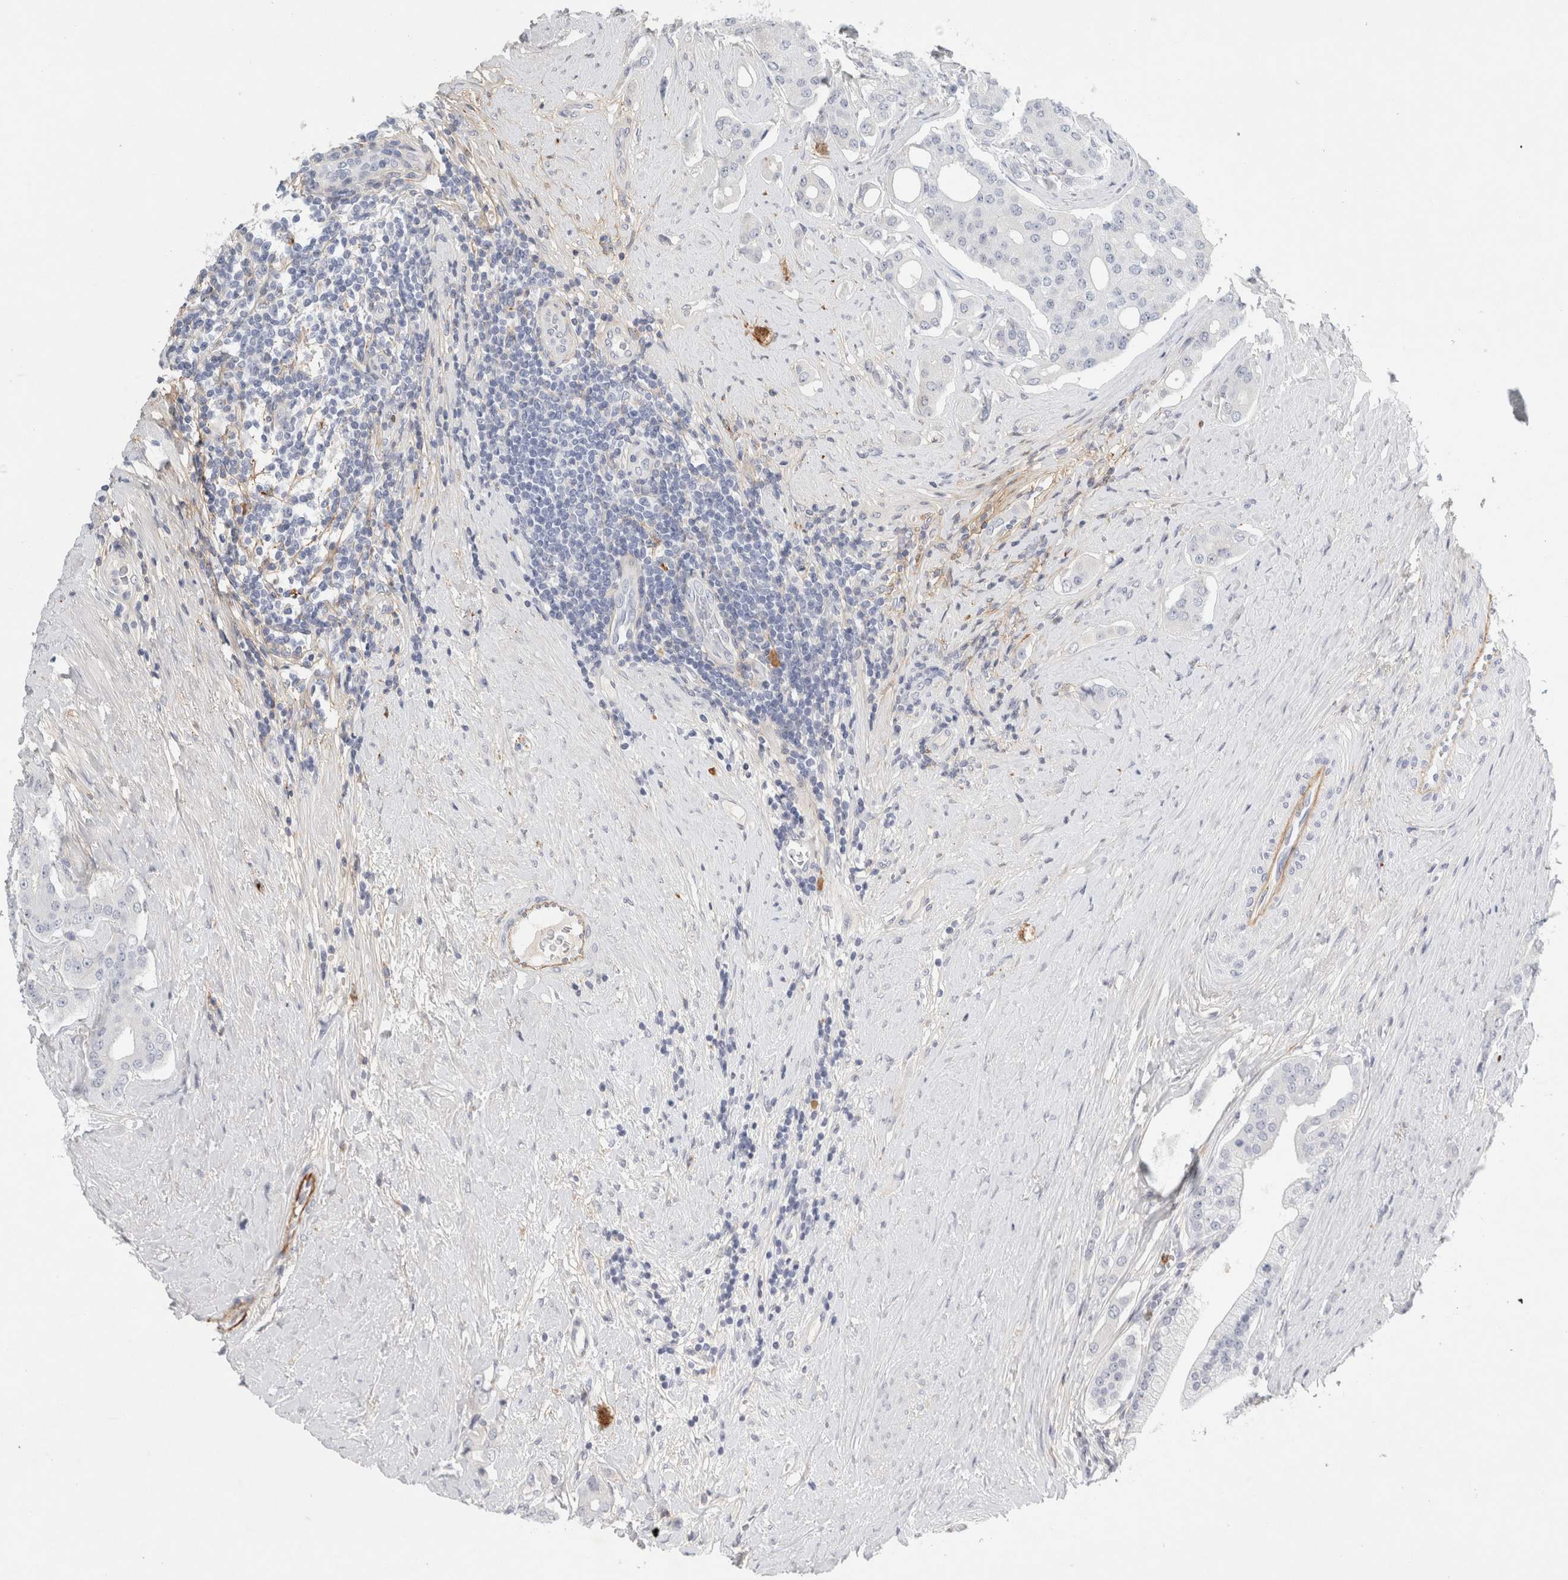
{"staining": {"intensity": "negative", "quantity": "none", "location": "none"}, "tissue": "prostate cancer", "cell_type": "Tumor cells", "image_type": "cancer", "snomed": [{"axis": "morphology", "description": "Adenocarcinoma, High grade"}, {"axis": "topography", "description": "Prostate"}], "caption": "This is a histopathology image of immunohistochemistry (IHC) staining of prostate cancer (adenocarcinoma (high-grade)), which shows no expression in tumor cells. (Stains: DAB (3,3'-diaminobenzidine) immunohistochemistry (IHC) with hematoxylin counter stain, Microscopy: brightfield microscopy at high magnification).", "gene": "FGL2", "patient": {"sex": "male", "age": 71}}